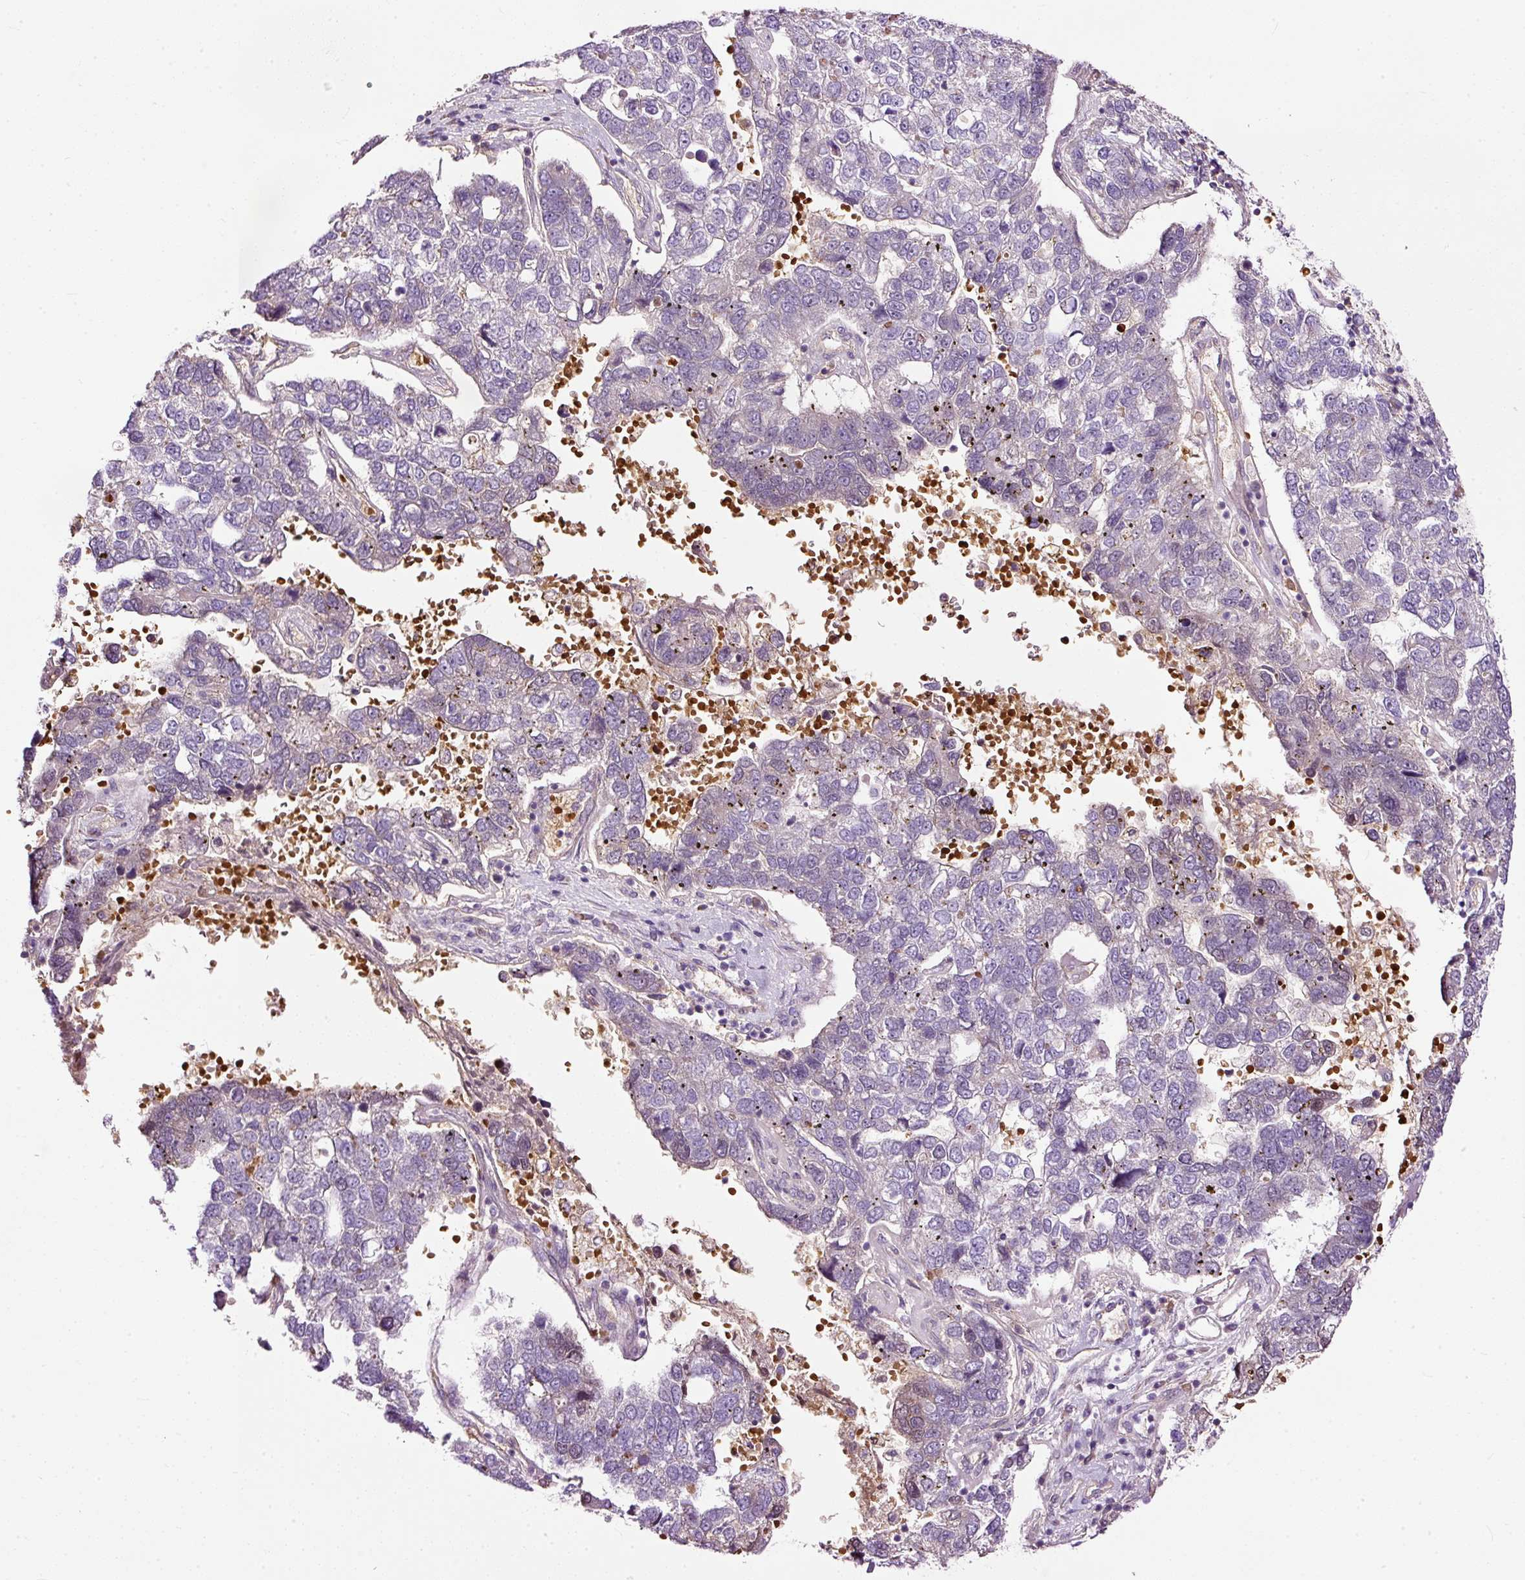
{"staining": {"intensity": "negative", "quantity": "none", "location": "none"}, "tissue": "pancreatic cancer", "cell_type": "Tumor cells", "image_type": "cancer", "snomed": [{"axis": "morphology", "description": "Adenocarcinoma, NOS"}, {"axis": "topography", "description": "Pancreas"}], "caption": "The photomicrograph demonstrates no staining of tumor cells in adenocarcinoma (pancreatic). Brightfield microscopy of immunohistochemistry (IHC) stained with DAB (brown) and hematoxylin (blue), captured at high magnification.", "gene": "USHBP1", "patient": {"sex": "female", "age": 61}}